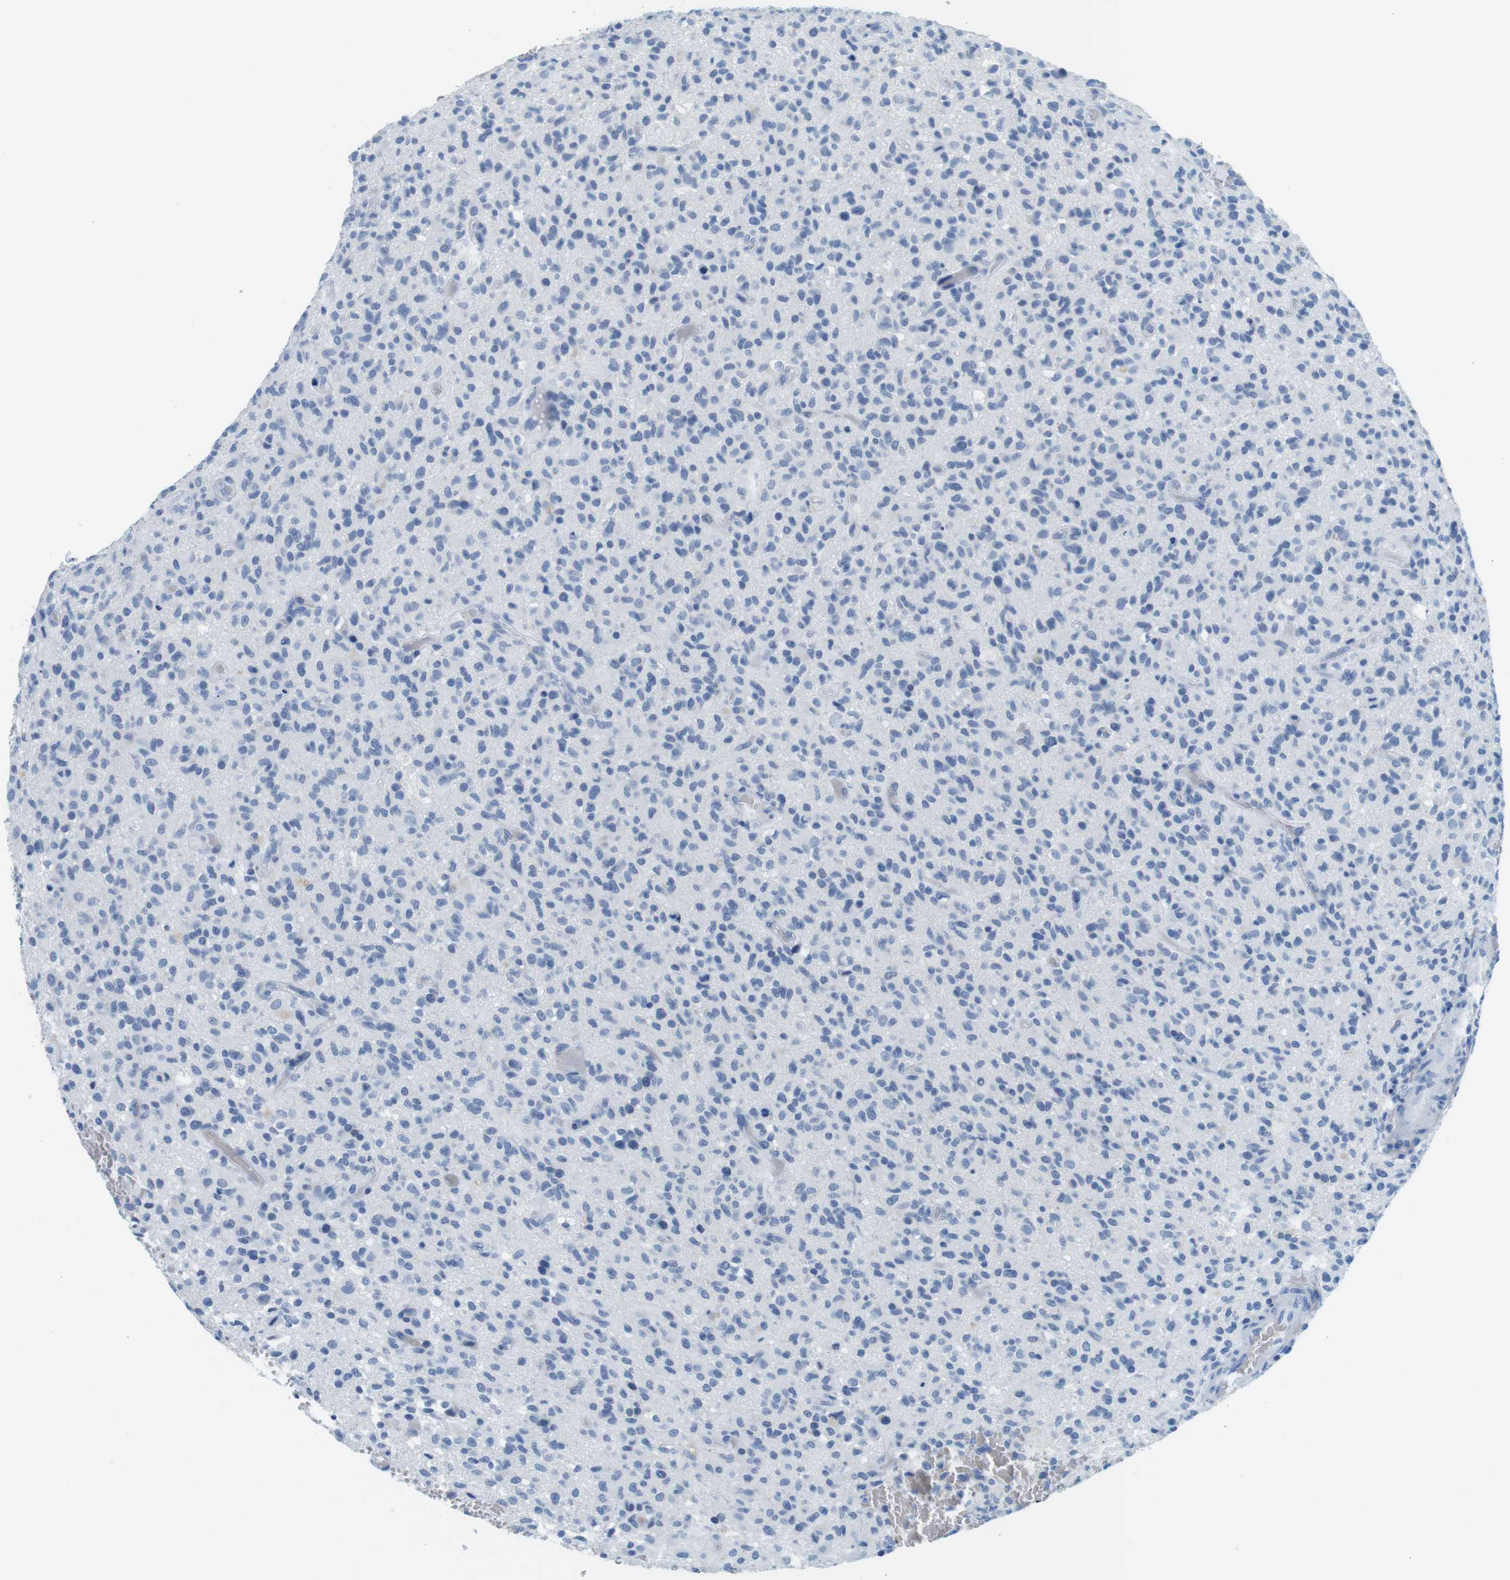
{"staining": {"intensity": "negative", "quantity": "none", "location": "none"}, "tissue": "glioma", "cell_type": "Tumor cells", "image_type": "cancer", "snomed": [{"axis": "morphology", "description": "Glioma, malignant, High grade"}, {"axis": "topography", "description": "Brain"}], "caption": "High magnification brightfield microscopy of malignant high-grade glioma stained with DAB (3,3'-diaminobenzidine) (brown) and counterstained with hematoxylin (blue): tumor cells show no significant expression. (Stains: DAB immunohistochemistry (IHC) with hematoxylin counter stain, Microscopy: brightfield microscopy at high magnification).", "gene": "CYP2C9", "patient": {"sex": "male", "age": 71}}